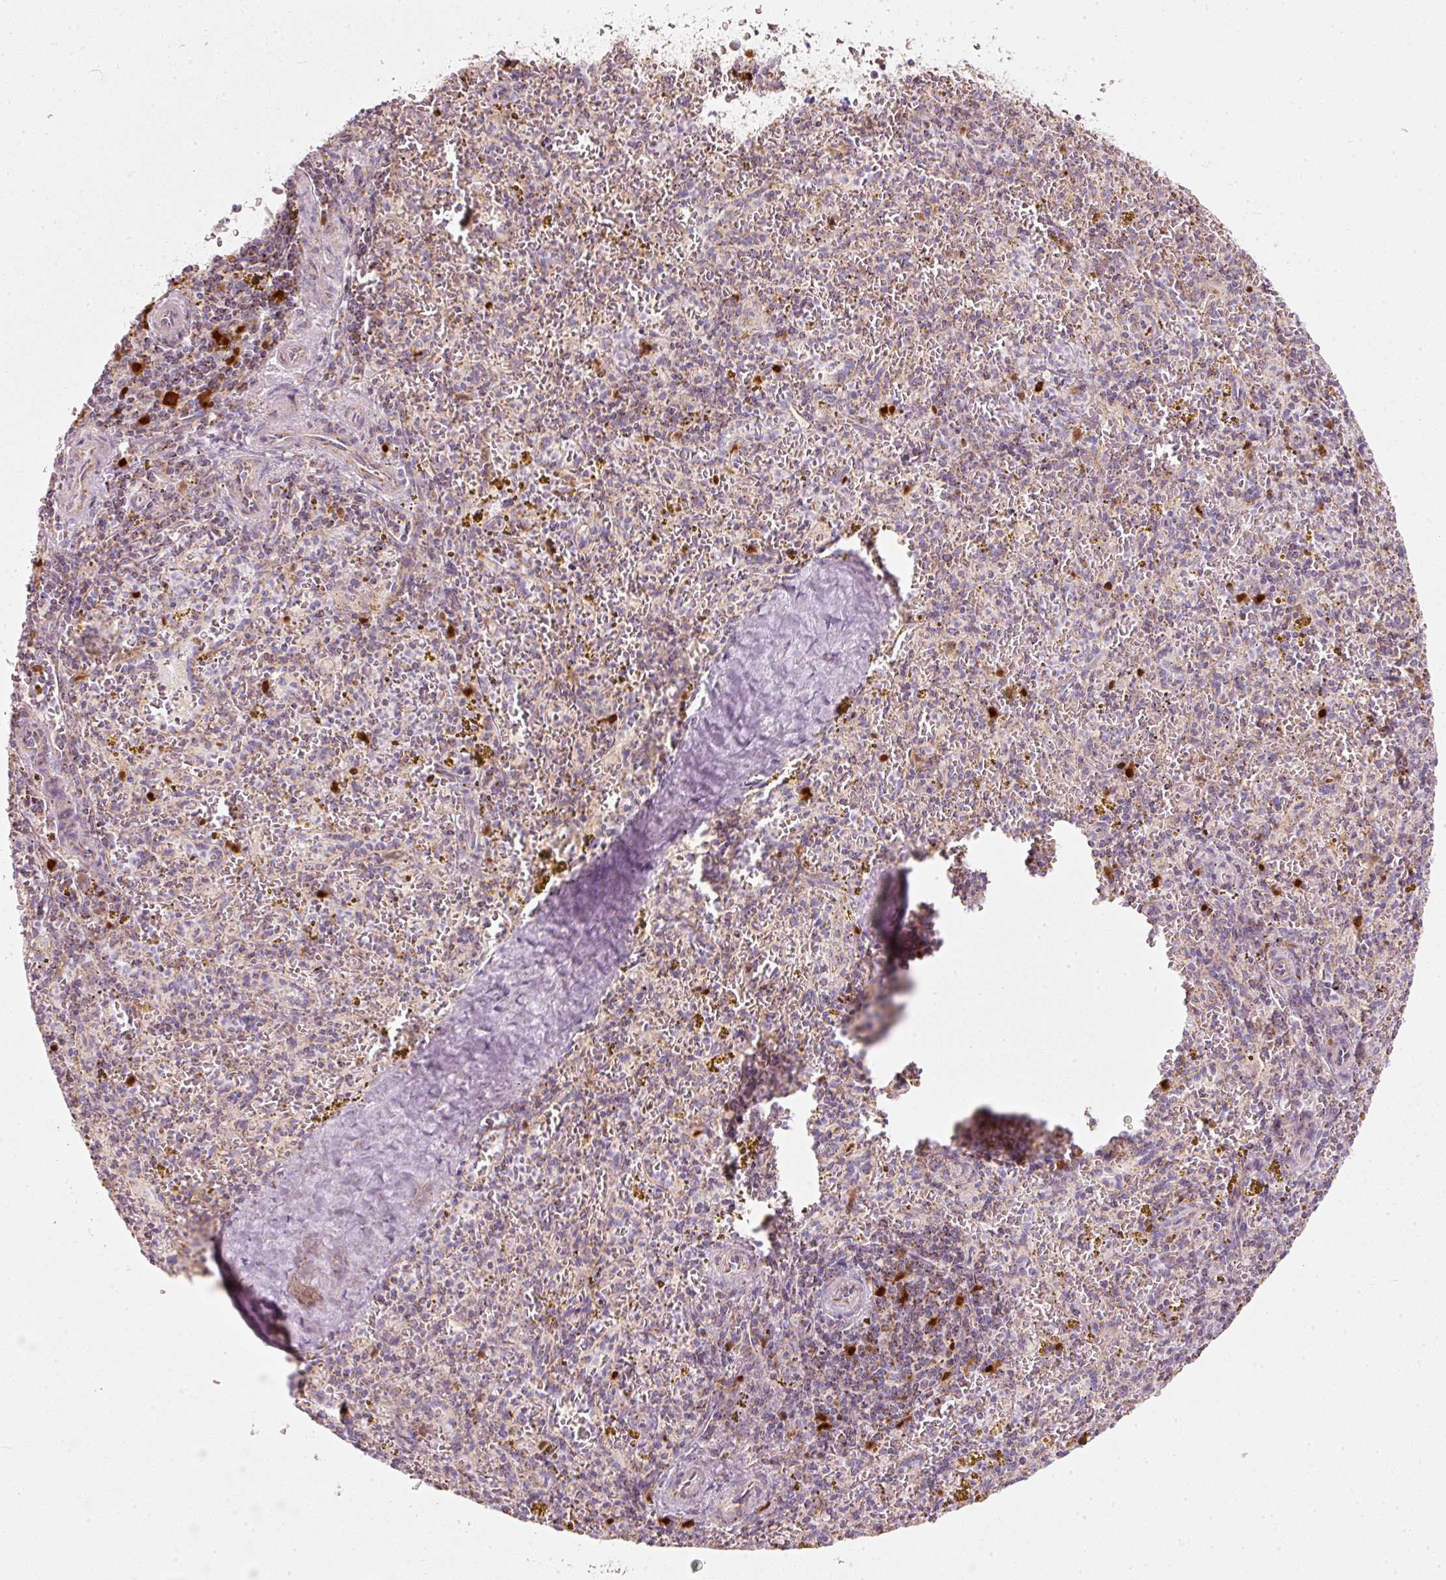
{"staining": {"intensity": "moderate", "quantity": "<25%", "location": "nuclear"}, "tissue": "spleen", "cell_type": "Cells in red pulp", "image_type": "normal", "snomed": [{"axis": "morphology", "description": "Normal tissue, NOS"}, {"axis": "topography", "description": "Spleen"}], "caption": "The histopathology image exhibits staining of benign spleen, revealing moderate nuclear protein positivity (brown color) within cells in red pulp. (IHC, brightfield microscopy, high magnification).", "gene": "DUT", "patient": {"sex": "male", "age": 57}}